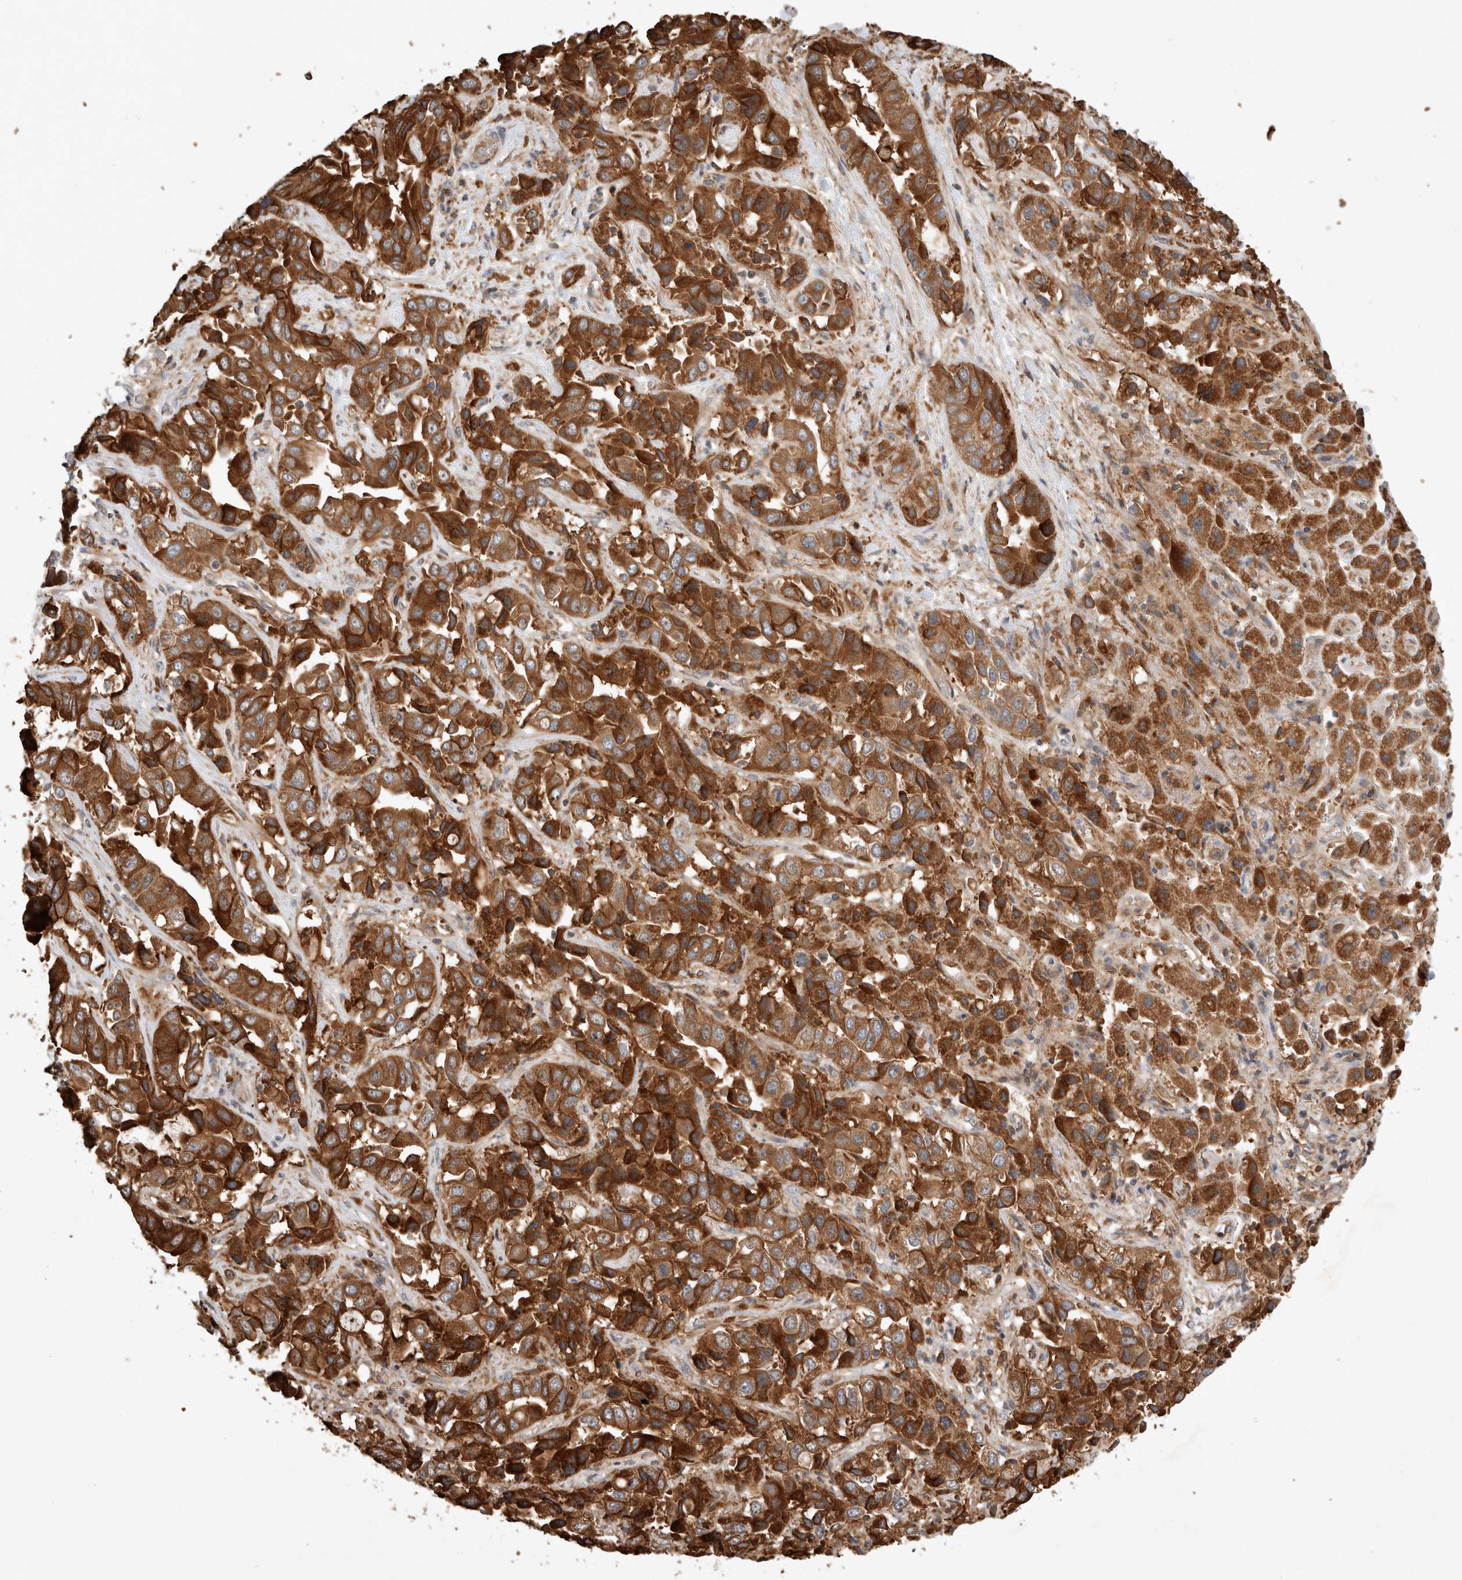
{"staining": {"intensity": "strong", "quantity": ">75%", "location": "cytoplasmic/membranous"}, "tissue": "liver cancer", "cell_type": "Tumor cells", "image_type": "cancer", "snomed": [{"axis": "morphology", "description": "Cholangiocarcinoma"}, {"axis": "topography", "description": "Liver"}], "caption": "A brown stain labels strong cytoplasmic/membranous positivity of a protein in human cholangiocarcinoma (liver) tumor cells.", "gene": "SERAC1", "patient": {"sex": "female", "age": 52}}